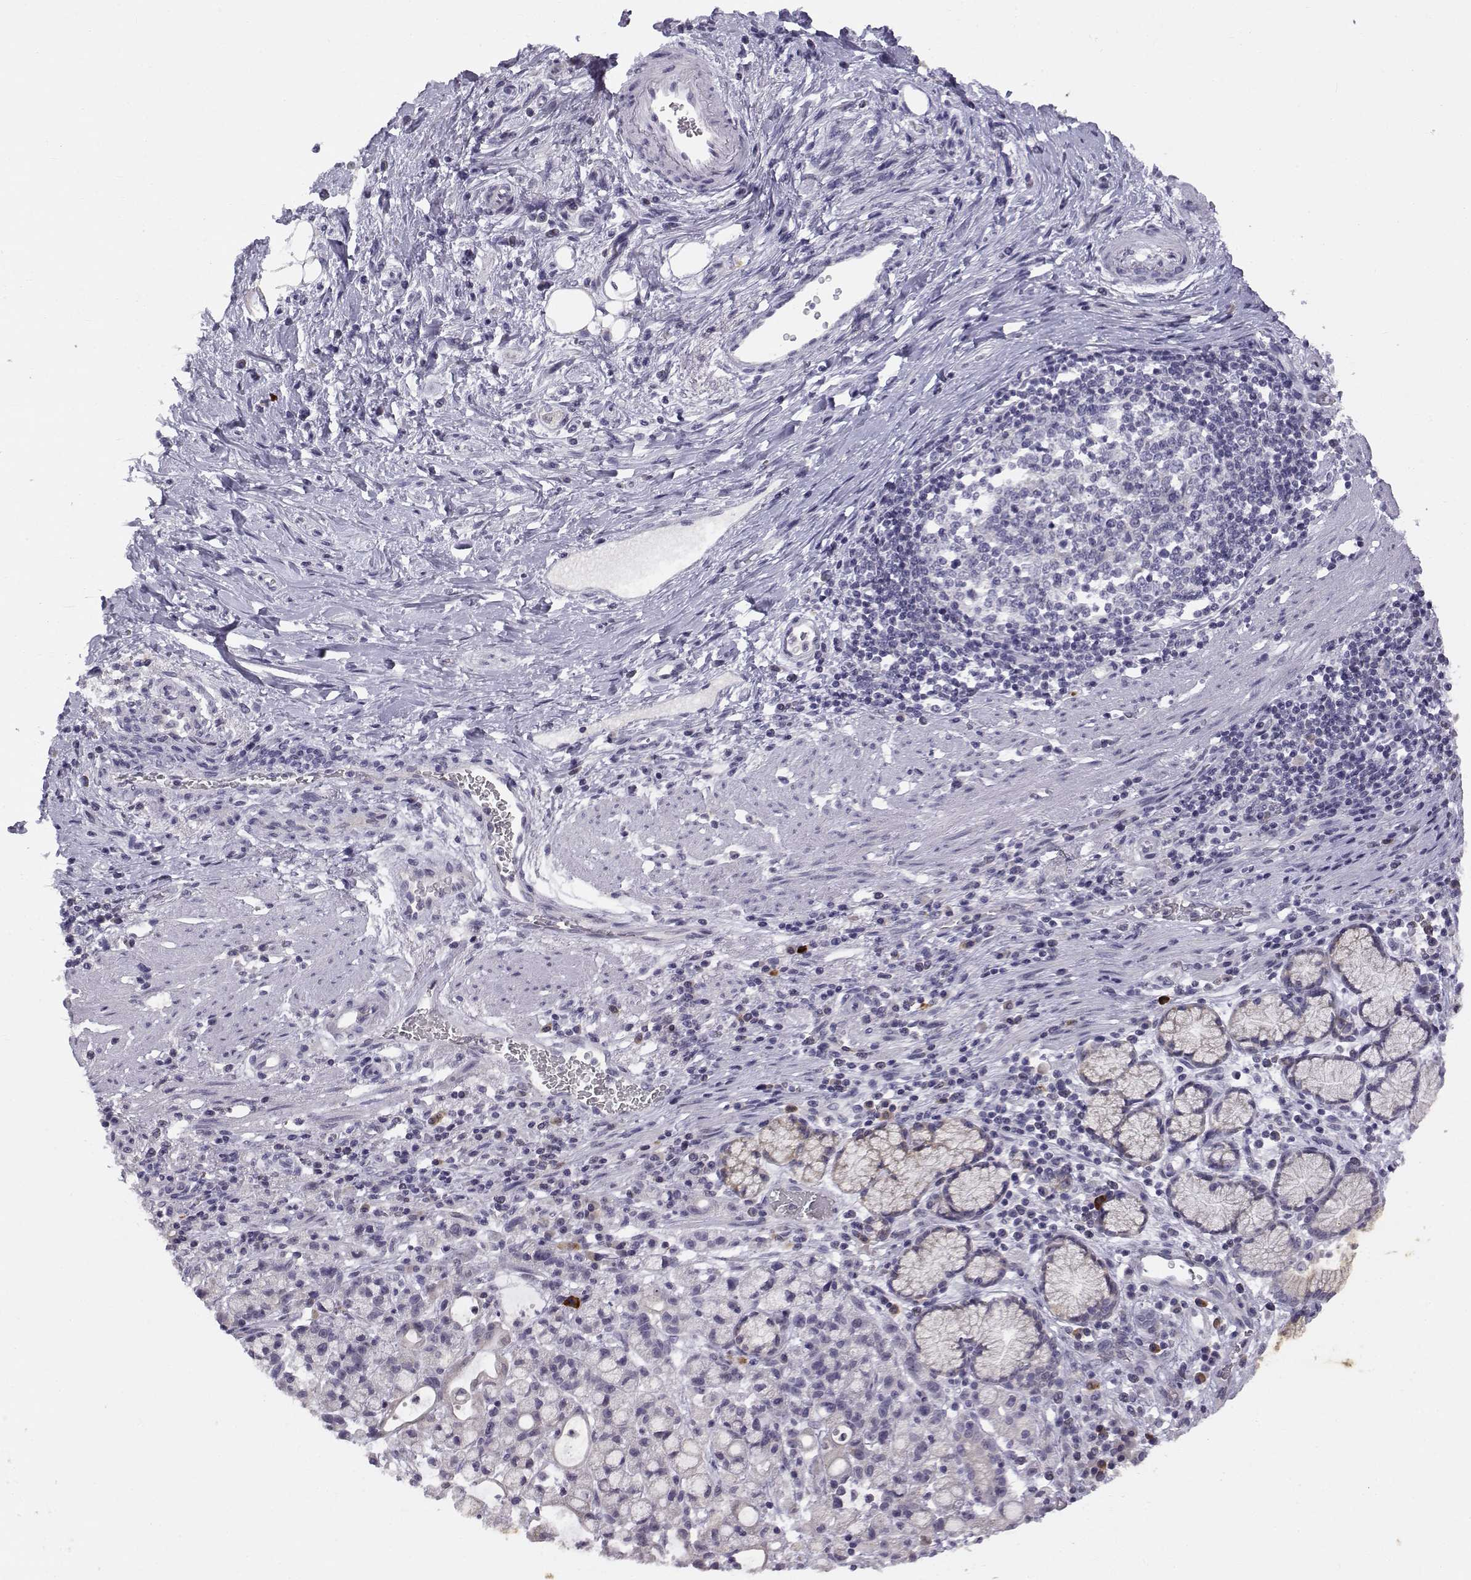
{"staining": {"intensity": "negative", "quantity": "none", "location": "none"}, "tissue": "stomach cancer", "cell_type": "Tumor cells", "image_type": "cancer", "snomed": [{"axis": "morphology", "description": "Adenocarcinoma, NOS"}, {"axis": "topography", "description": "Stomach"}], "caption": "Stomach cancer was stained to show a protein in brown. There is no significant staining in tumor cells. The staining is performed using DAB (3,3'-diaminobenzidine) brown chromogen with nuclei counter-stained in using hematoxylin.", "gene": "ACSL6", "patient": {"sex": "male", "age": 58}}